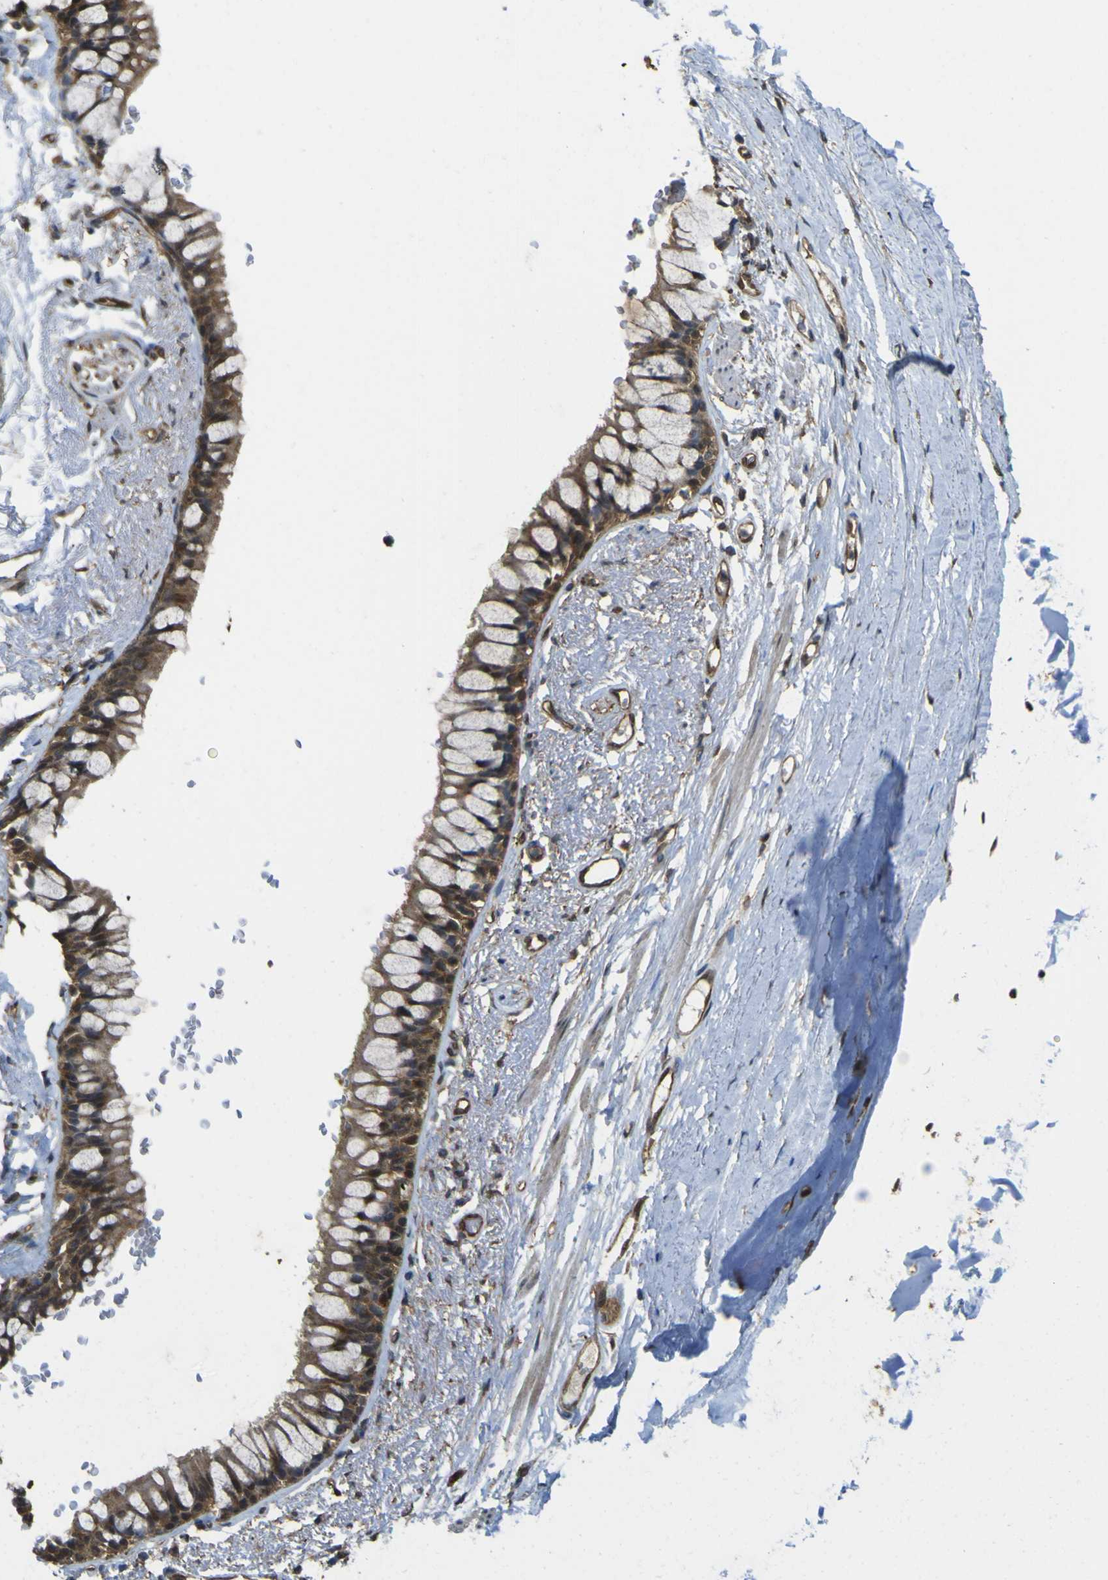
{"staining": {"intensity": "moderate", "quantity": ">75%", "location": "cytoplasmic/membranous"}, "tissue": "adipose tissue", "cell_type": "Adipocytes", "image_type": "normal", "snomed": [{"axis": "morphology", "description": "Normal tissue, NOS"}, {"axis": "topography", "description": "Cartilage tissue"}, {"axis": "topography", "description": "Bronchus"}], "caption": "Immunohistochemical staining of unremarkable adipose tissue shows medium levels of moderate cytoplasmic/membranous staining in approximately >75% of adipocytes.", "gene": "YWHAG", "patient": {"sex": "female", "age": 73}}